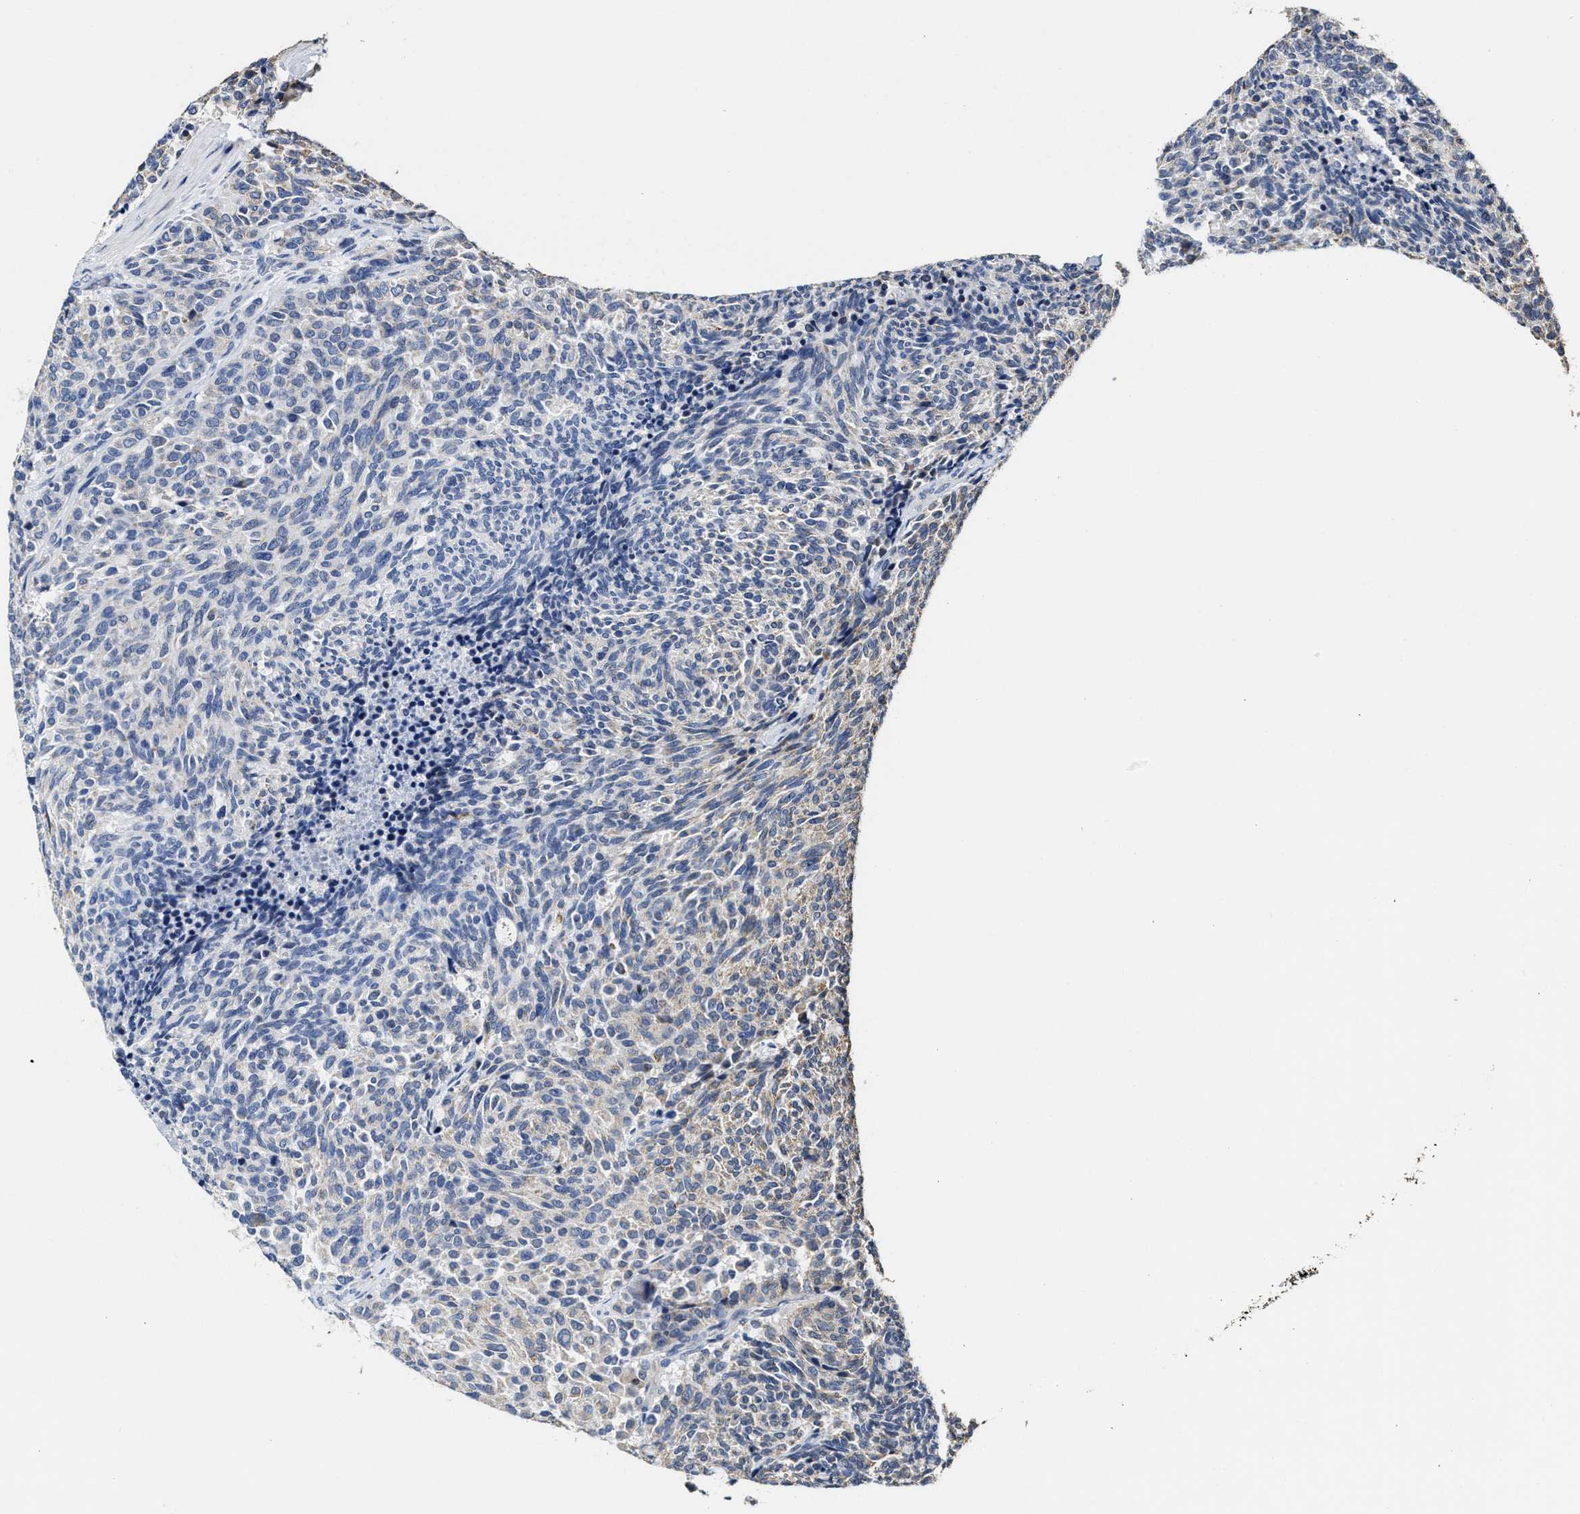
{"staining": {"intensity": "negative", "quantity": "none", "location": "none"}, "tissue": "carcinoid", "cell_type": "Tumor cells", "image_type": "cancer", "snomed": [{"axis": "morphology", "description": "Carcinoid, malignant, NOS"}, {"axis": "topography", "description": "Pancreas"}], "caption": "DAB immunohistochemical staining of carcinoid (malignant) reveals no significant expression in tumor cells. (Immunohistochemistry (ihc), brightfield microscopy, high magnification).", "gene": "ZFAT", "patient": {"sex": "female", "age": 54}}